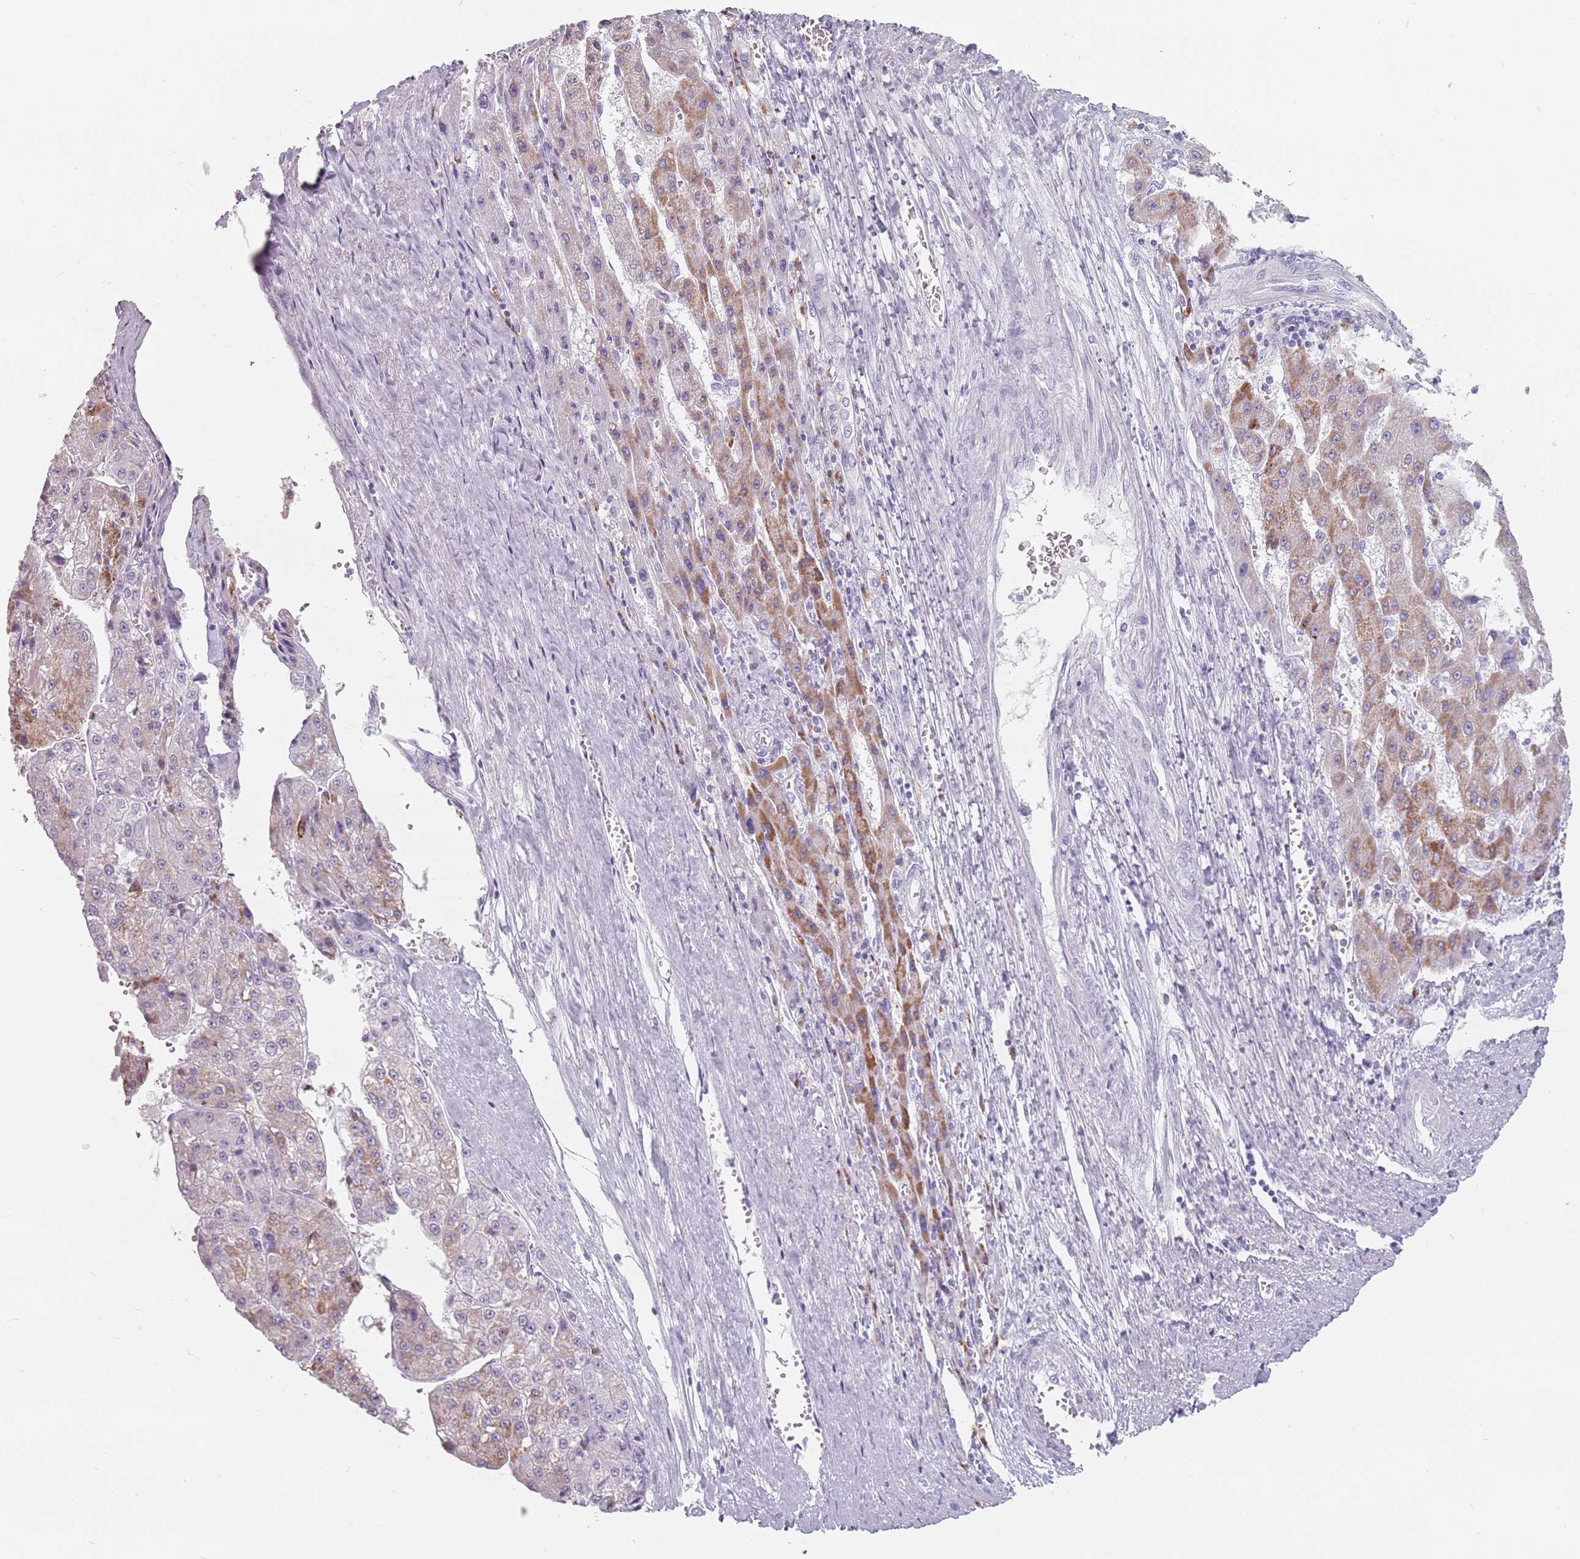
{"staining": {"intensity": "moderate", "quantity": "<25%", "location": "cytoplasmic/membranous"}, "tissue": "liver cancer", "cell_type": "Tumor cells", "image_type": "cancer", "snomed": [{"axis": "morphology", "description": "Carcinoma, Hepatocellular, NOS"}, {"axis": "topography", "description": "Liver"}], "caption": "Protein staining reveals moderate cytoplasmic/membranous positivity in approximately <25% of tumor cells in hepatocellular carcinoma (liver).", "gene": "ZNF584", "patient": {"sex": "female", "age": 73}}